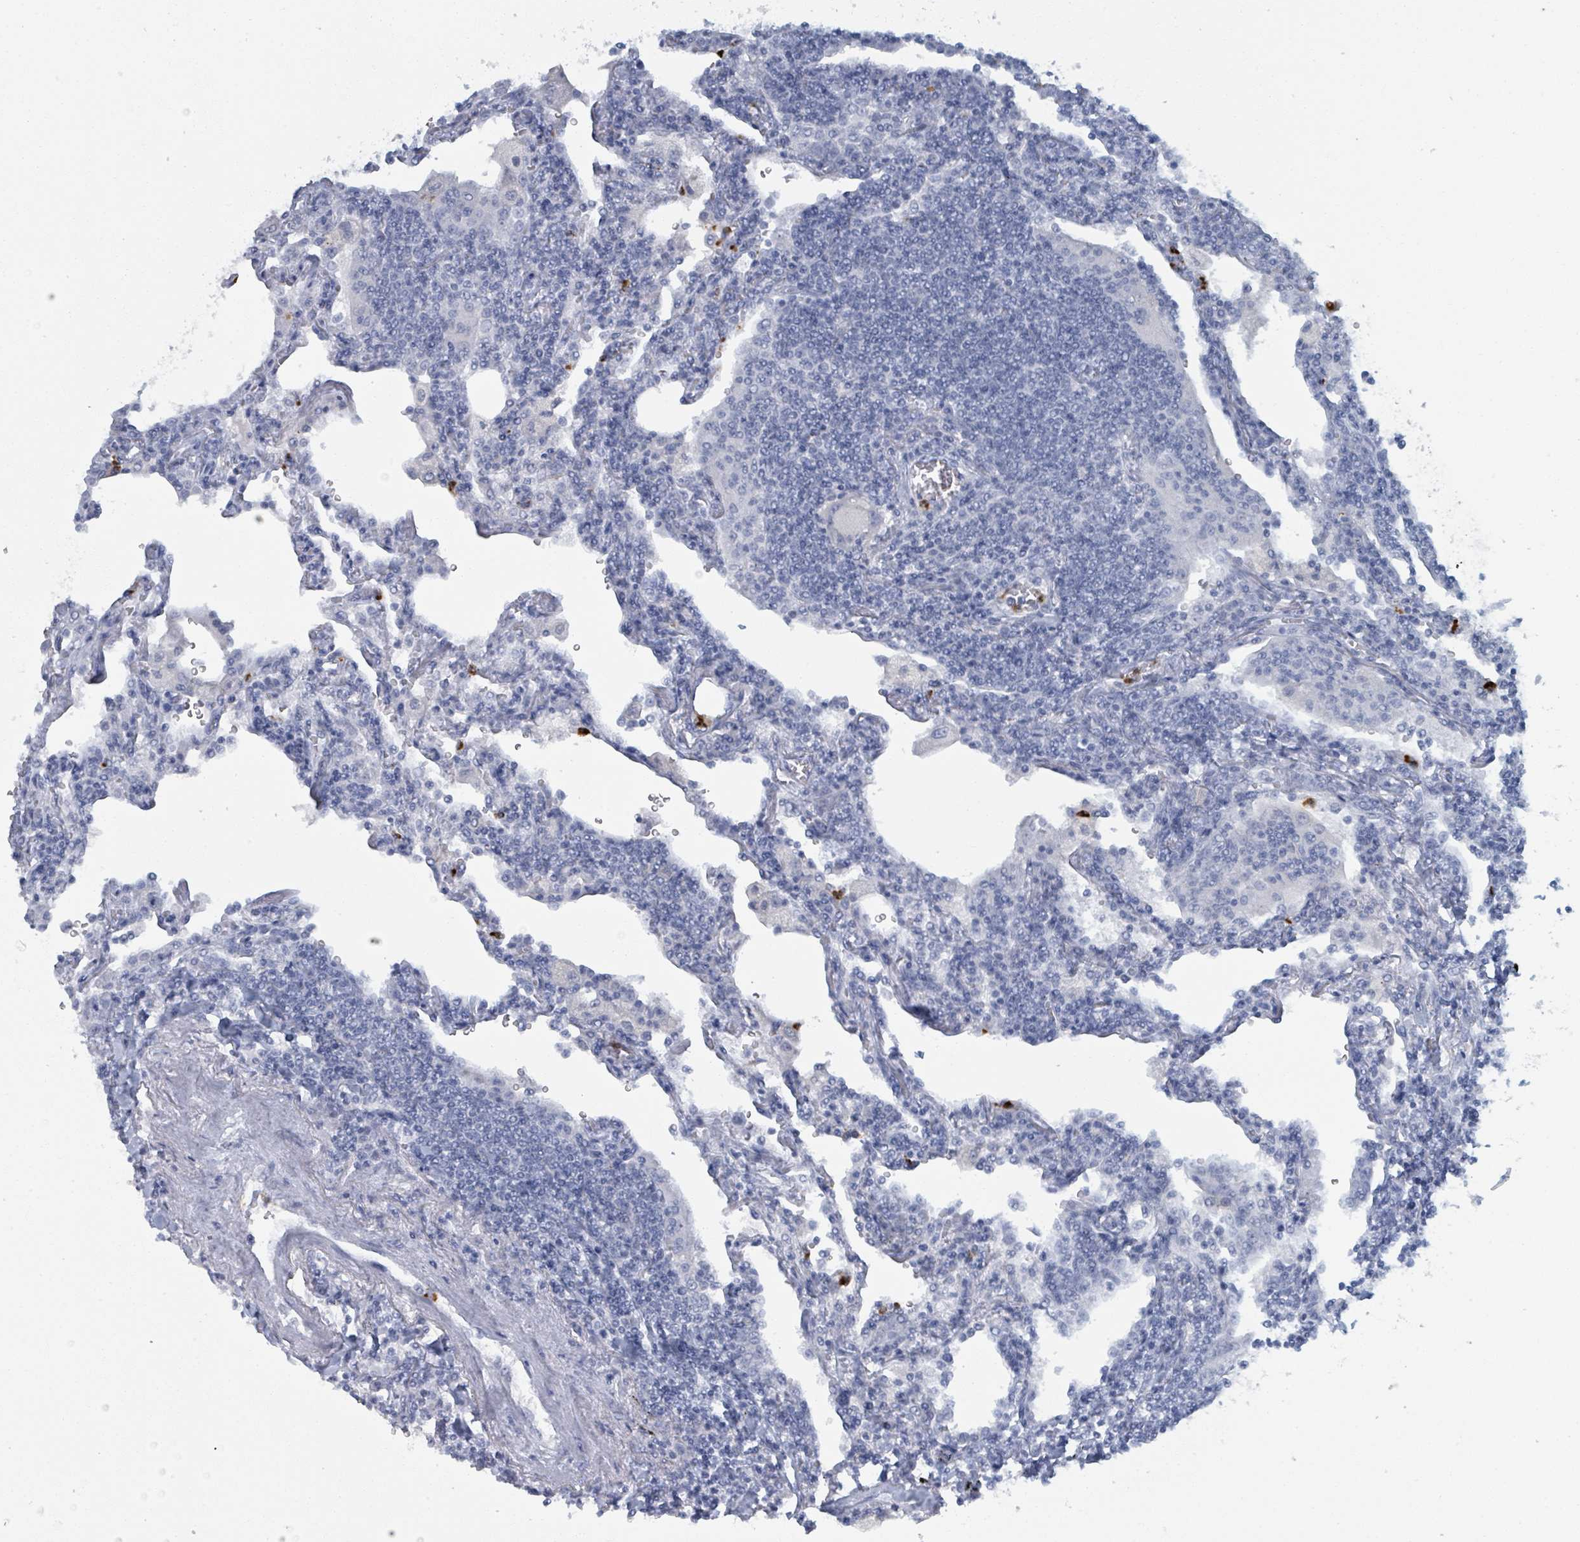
{"staining": {"intensity": "negative", "quantity": "none", "location": "none"}, "tissue": "lymphoma", "cell_type": "Tumor cells", "image_type": "cancer", "snomed": [{"axis": "morphology", "description": "Malignant lymphoma, non-Hodgkin's type, Low grade"}, {"axis": "topography", "description": "Lung"}], "caption": "IHC image of neoplastic tissue: low-grade malignant lymphoma, non-Hodgkin's type stained with DAB (3,3'-diaminobenzidine) demonstrates no significant protein positivity in tumor cells.", "gene": "DEFA4", "patient": {"sex": "female", "age": 71}}